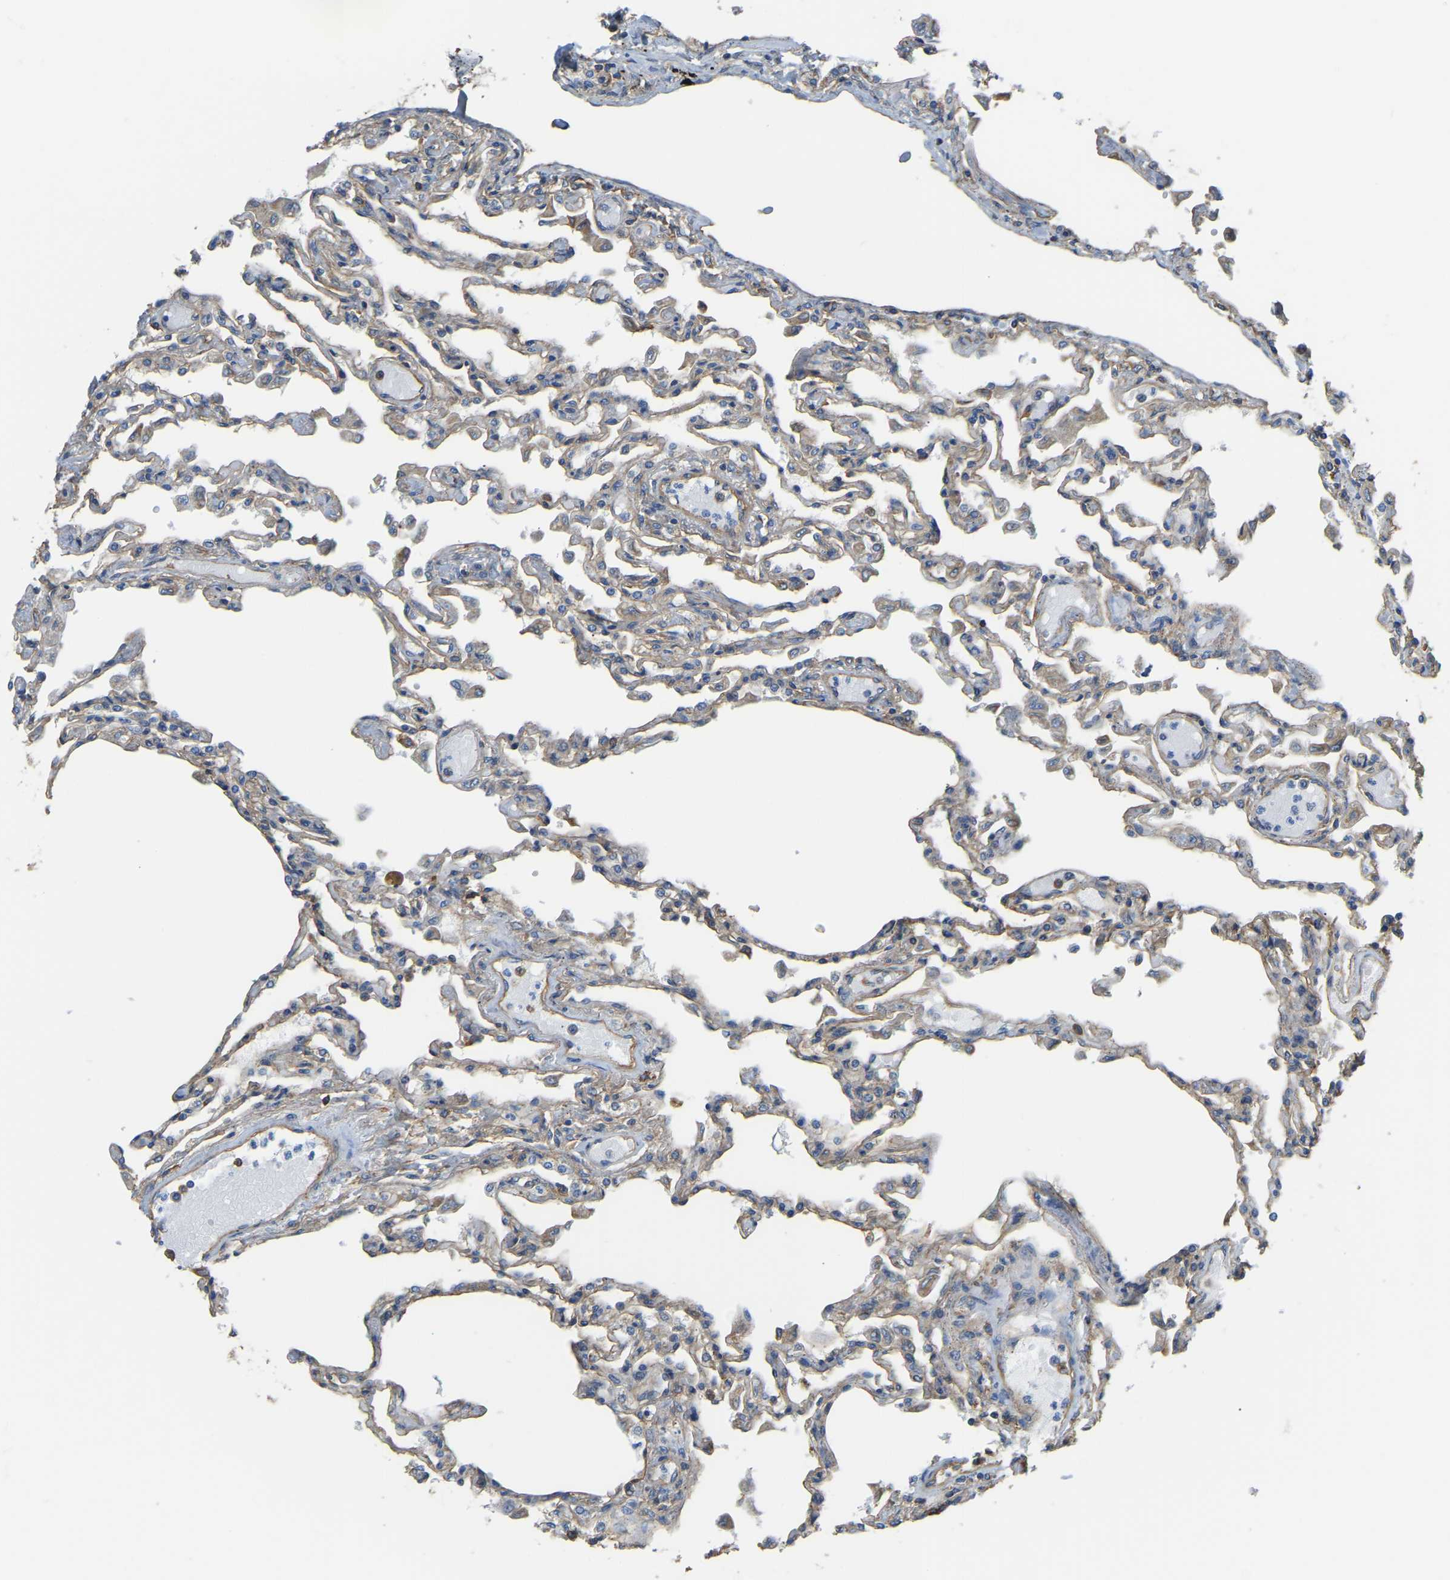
{"staining": {"intensity": "moderate", "quantity": "<25%", "location": "cytoplasmic/membranous"}, "tissue": "lung", "cell_type": "Alveolar cells", "image_type": "normal", "snomed": [{"axis": "morphology", "description": "Normal tissue, NOS"}, {"axis": "topography", "description": "Bronchus"}, {"axis": "topography", "description": "Lung"}], "caption": "Protein expression analysis of normal human lung reveals moderate cytoplasmic/membranous expression in about <25% of alveolar cells. Nuclei are stained in blue.", "gene": "AHNAK", "patient": {"sex": "female", "age": 49}}